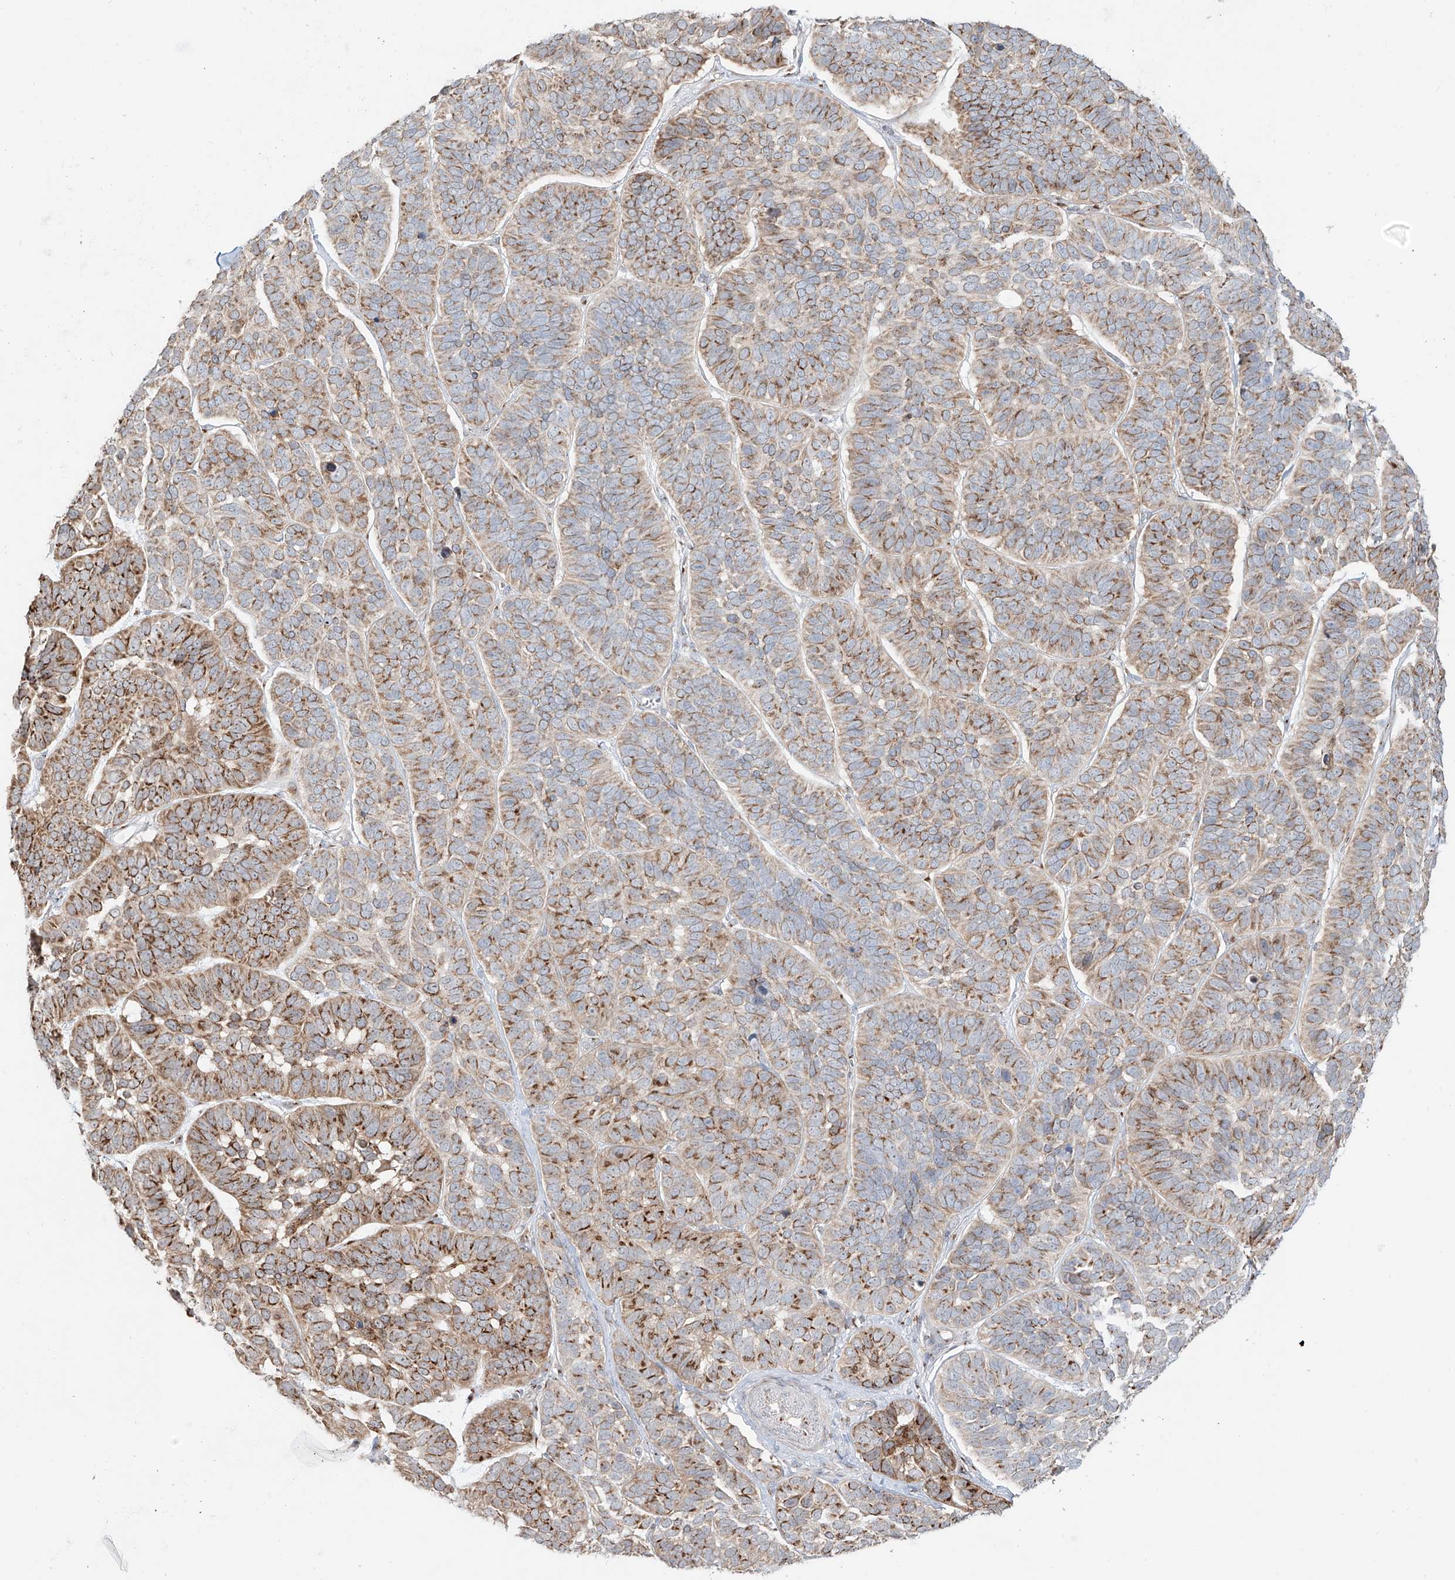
{"staining": {"intensity": "moderate", "quantity": ">75%", "location": "cytoplasmic/membranous"}, "tissue": "skin cancer", "cell_type": "Tumor cells", "image_type": "cancer", "snomed": [{"axis": "morphology", "description": "Basal cell carcinoma"}, {"axis": "topography", "description": "Skin"}], "caption": "Tumor cells display moderate cytoplasmic/membranous expression in about >75% of cells in skin cancer. Nuclei are stained in blue.", "gene": "BSDC1", "patient": {"sex": "male", "age": 62}}